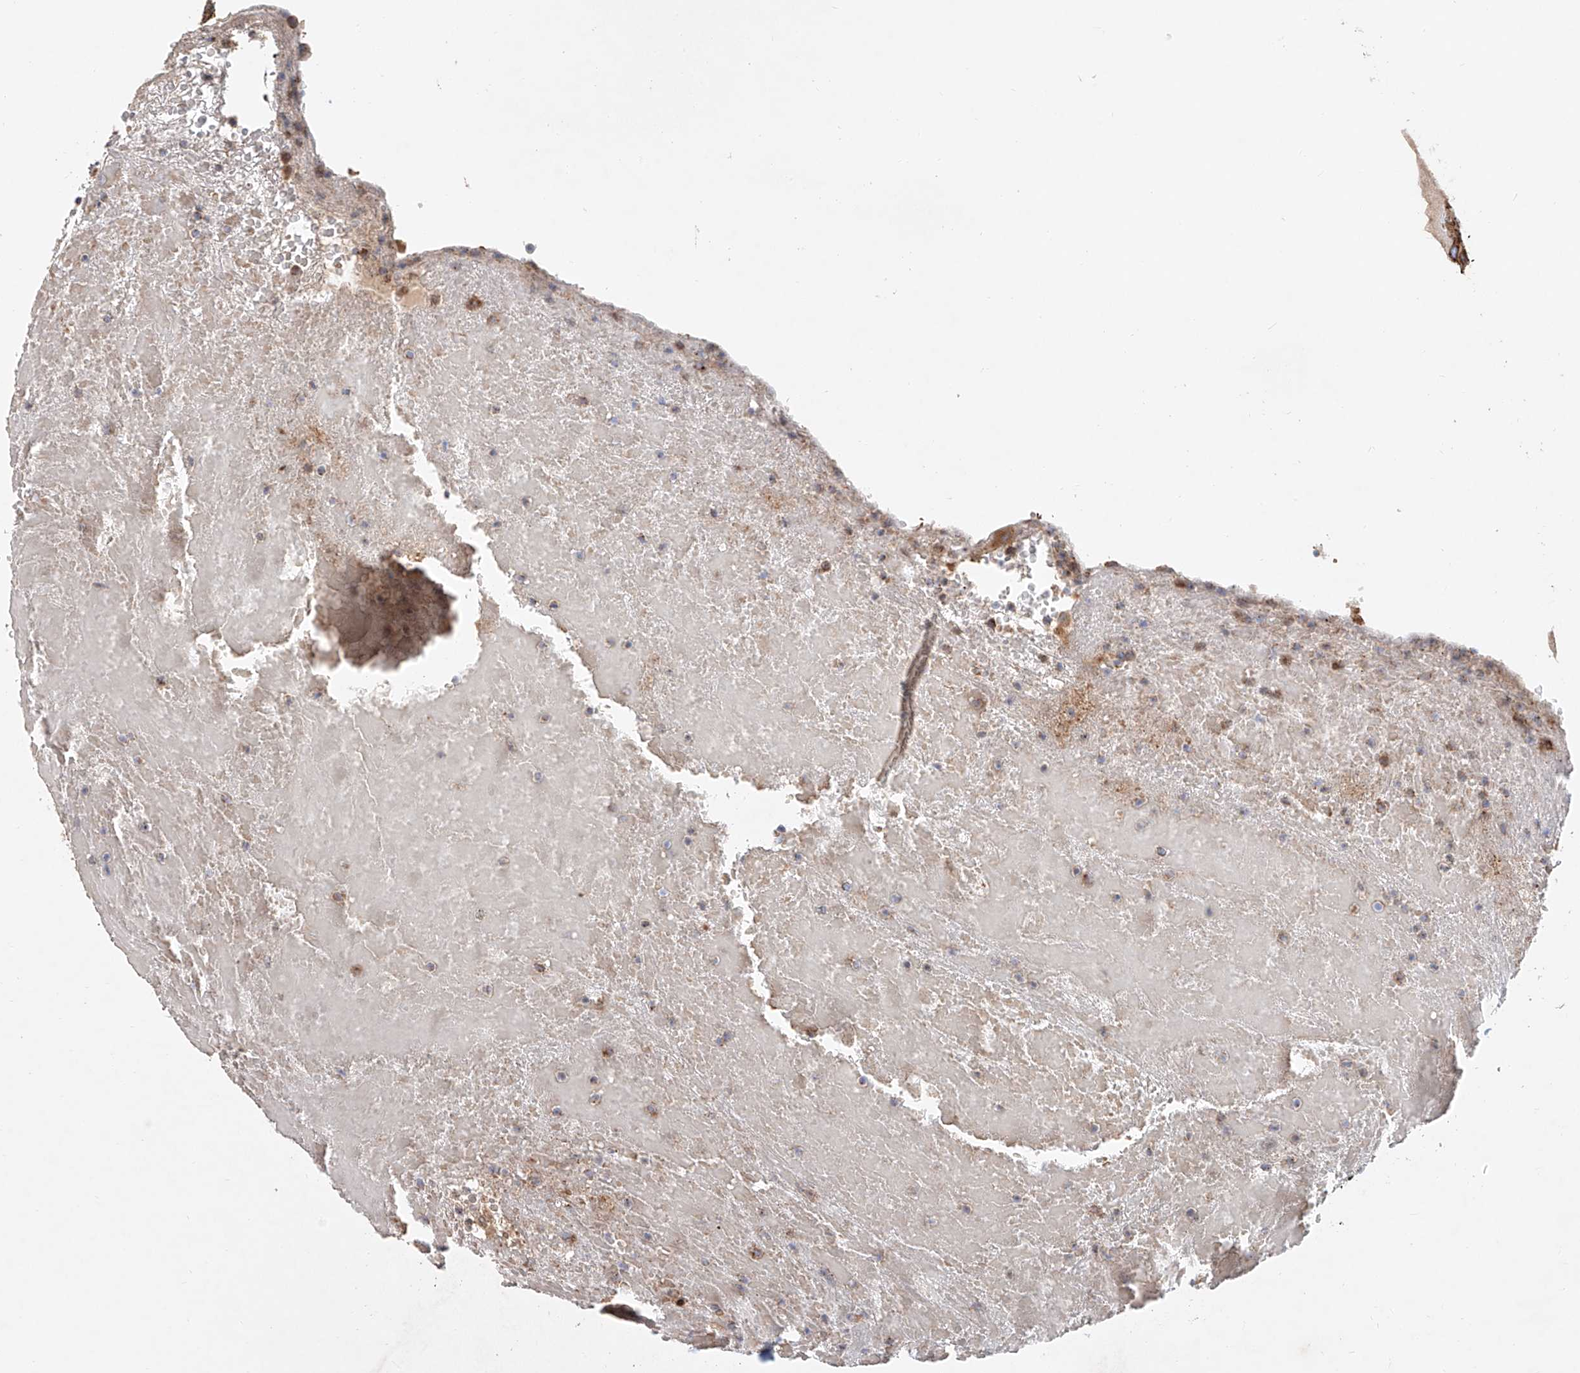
{"staining": {"intensity": "strong", "quantity": ">75%", "location": "cytoplasmic/membranous"}, "tissue": "thyroid cancer", "cell_type": "Tumor cells", "image_type": "cancer", "snomed": [{"axis": "morphology", "description": "Papillary adenocarcinoma, NOS"}, {"axis": "topography", "description": "Thyroid gland"}], "caption": "Tumor cells show high levels of strong cytoplasmic/membranous staining in approximately >75% of cells in human papillary adenocarcinoma (thyroid).", "gene": "HGSNAT", "patient": {"sex": "male", "age": 77}}